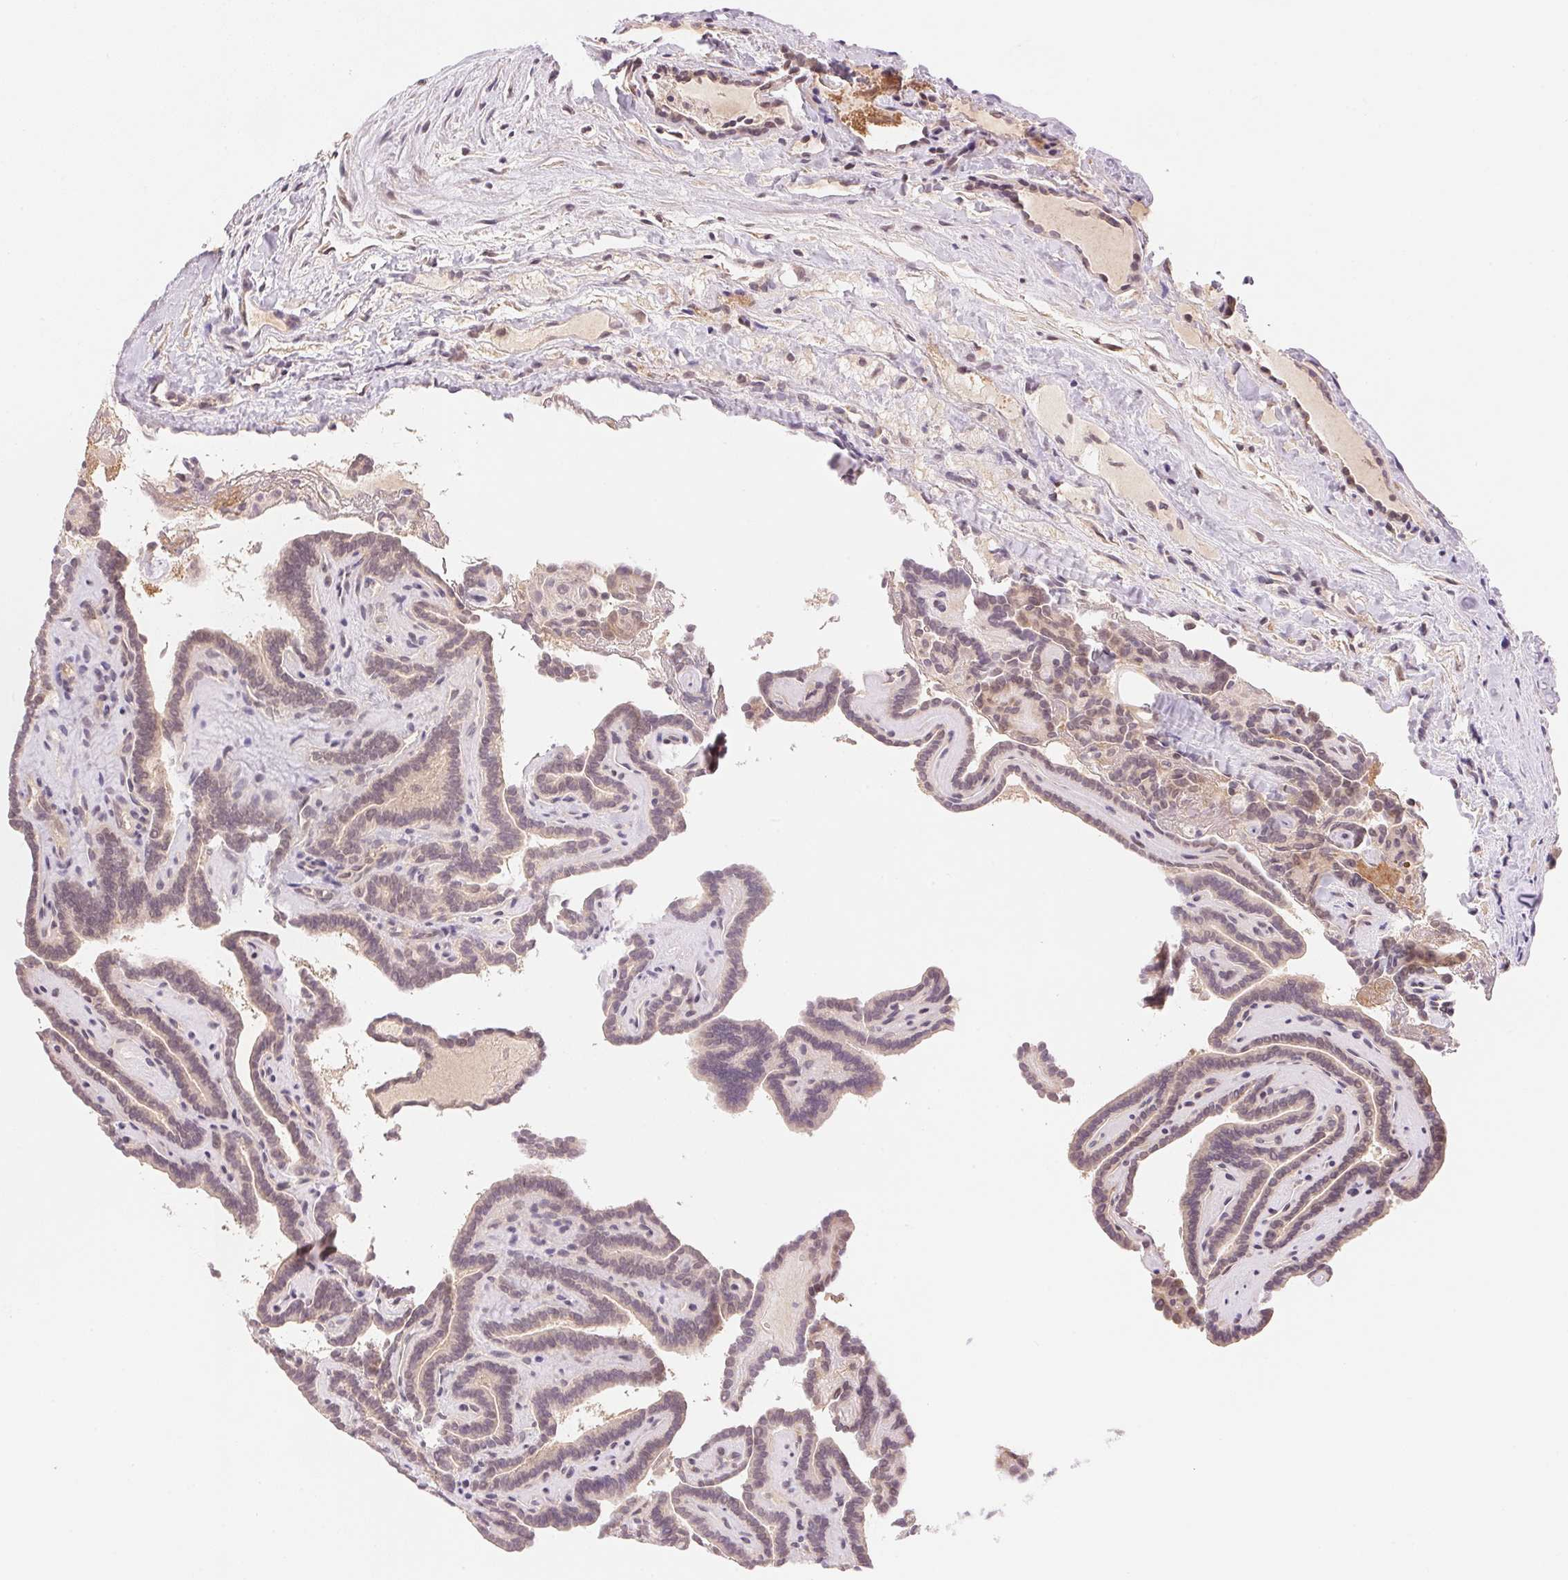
{"staining": {"intensity": "weak", "quantity": "25%-75%", "location": "cytoplasmic/membranous"}, "tissue": "thyroid cancer", "cell_type": "Tumor cells", "image_type": "cancer", "snomed": [{"axis": "morphology", "description": "Papillary adenocarcinoma, NOS"}, {"axis": "topography", "description": "Thyroid gland"}], "caption": "Thyroid cancer (papillary adenocarcinoma) tissue exhibits weak cytoplasmic/membranous expression in approximately 25%-75% of tumor cells, visualized by immunohistochemistry.", "gene": "BNIP5", "patient": {"sex": "female", "age": 21}}